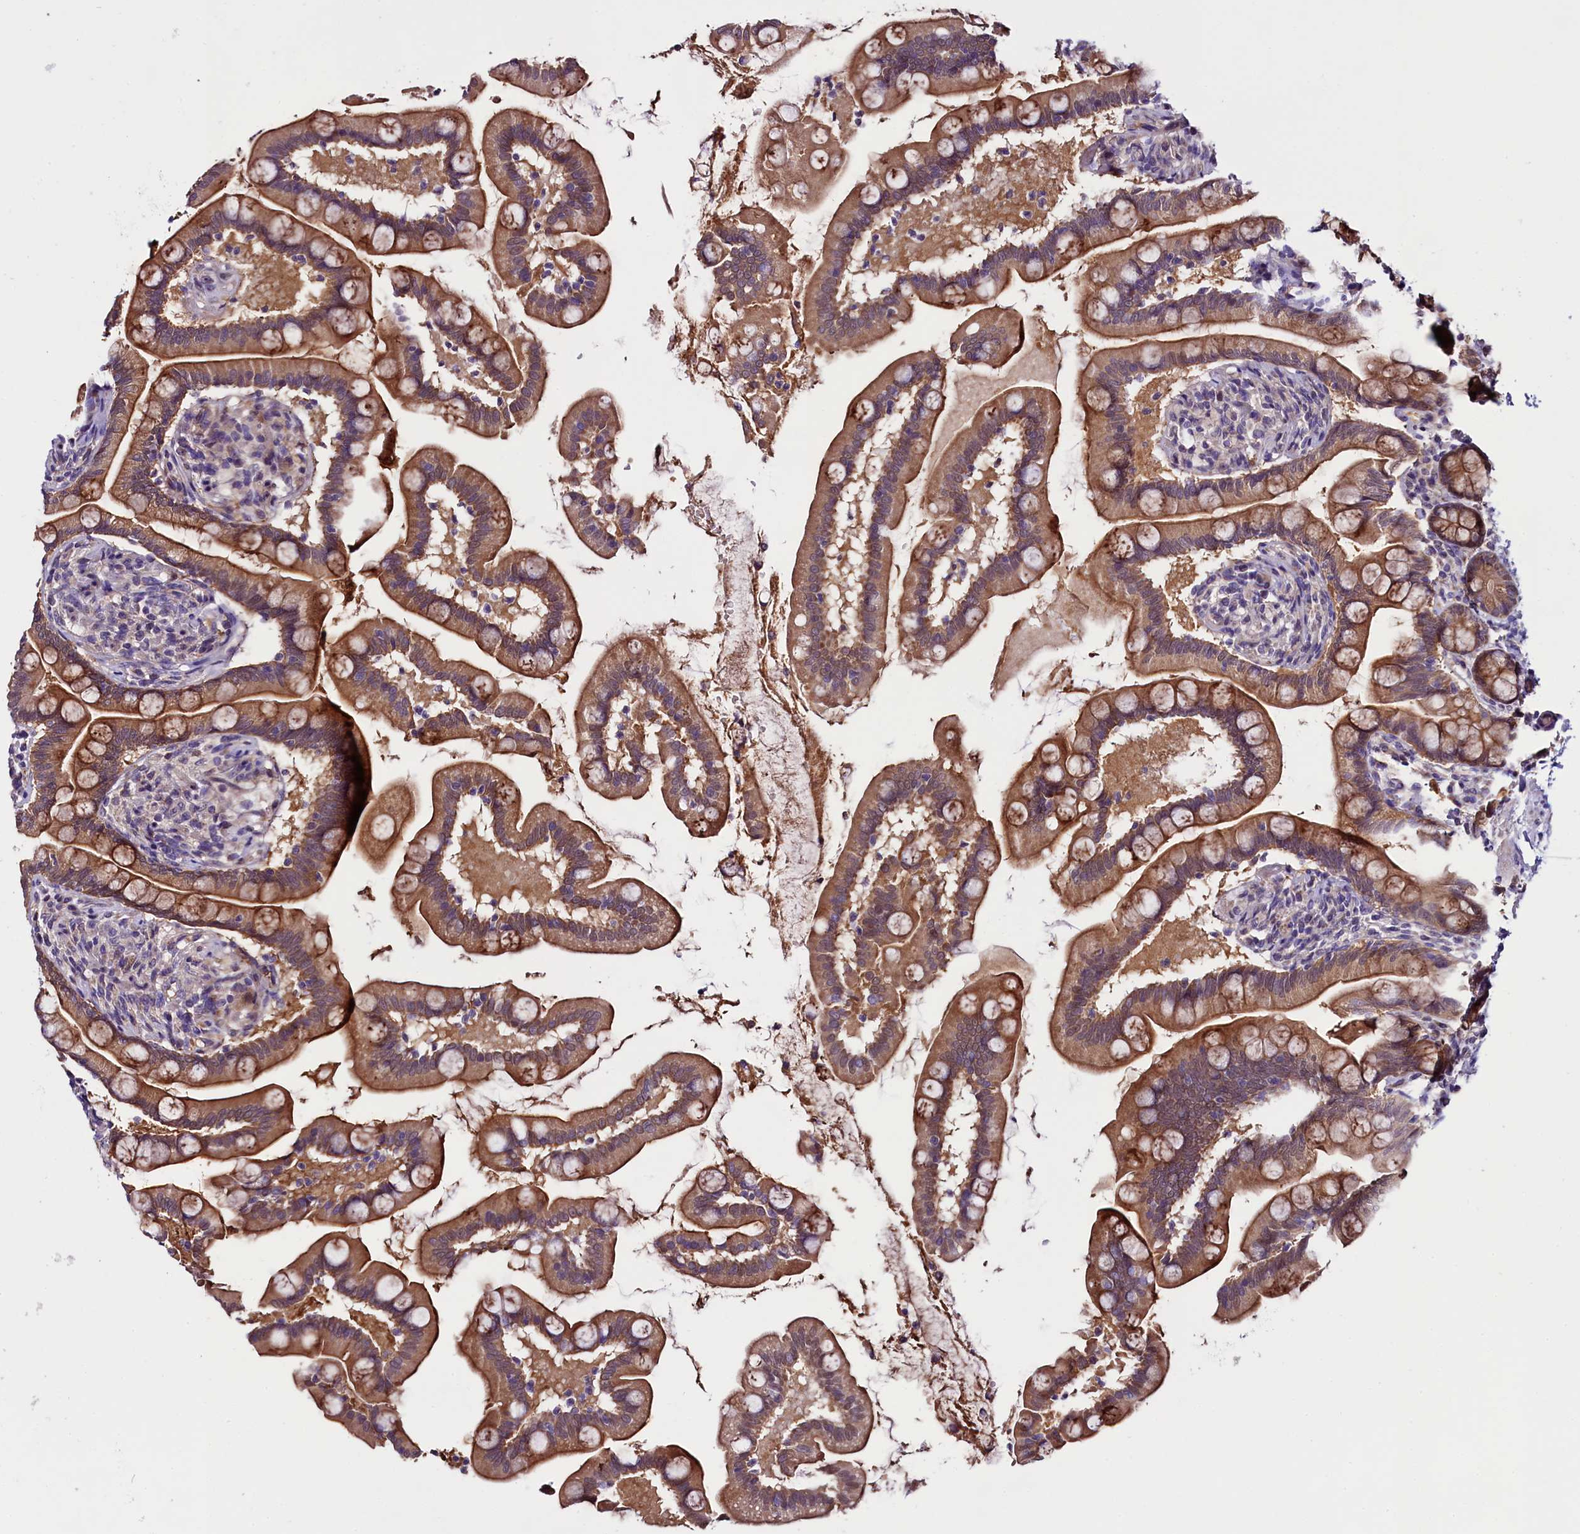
{"staining": {"intensity": "strong", "quantity": ">75%", "location": "cytoplasmic/membranous"}, "tissue": "small intestine", "cell_type": "Glandular cells", "image_type": "normal", "snomed": [{"axis": "morphology", "description": "Normal tissue, NOS"}, {"axis": "topography", "description": "Small intestine"}], "caption": "The image exhibits a brown stain indicating the presence of a protein in the cytoplasmic/membranous of glandular cells in small intestine.", "gene": "C9orf40", "patient": {"sex": "female", "age": 64}}